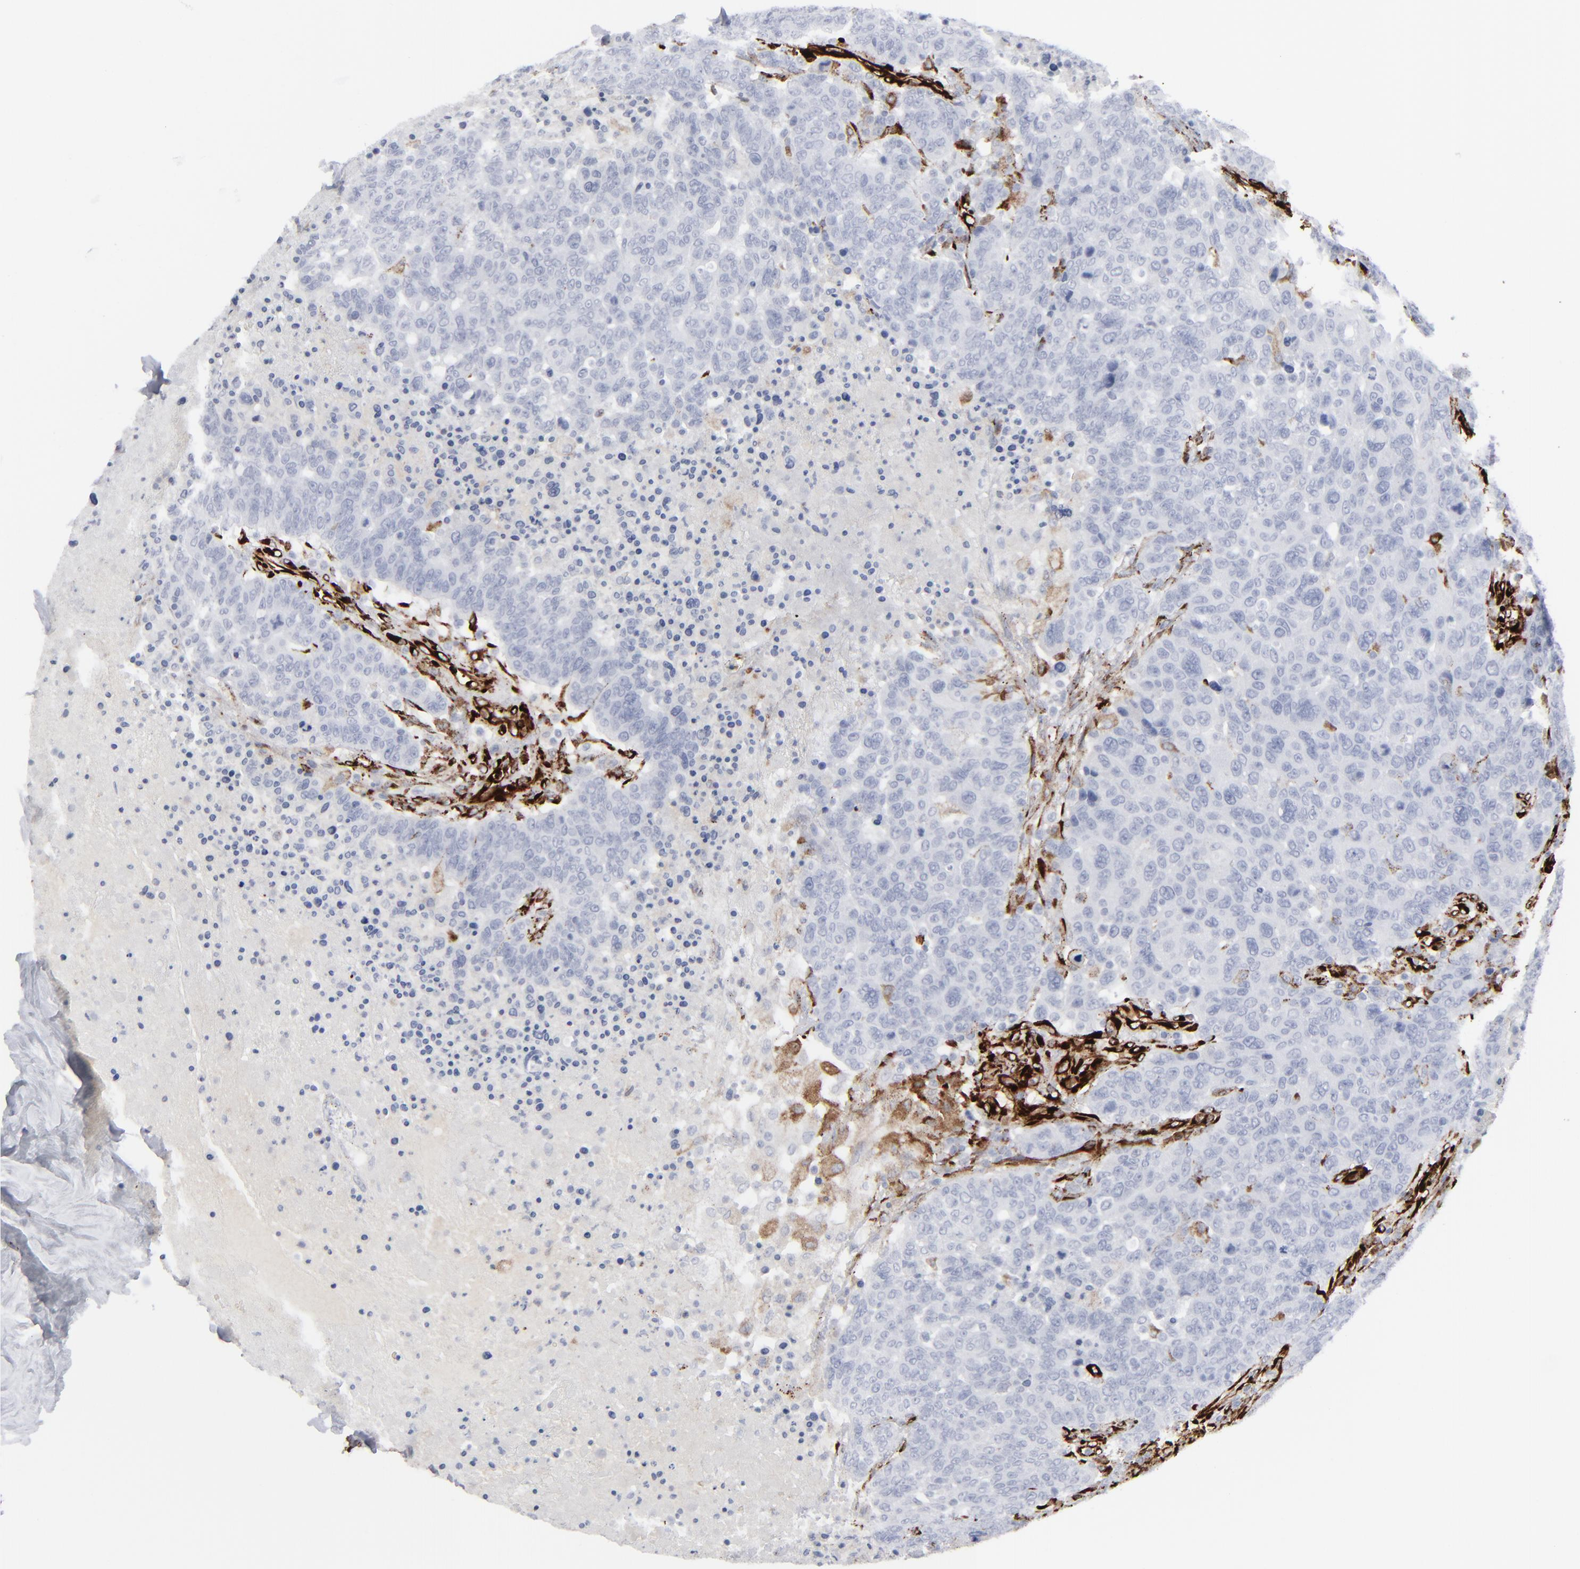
{"staining": {"intensity": "negative", "quantity": "none", "location": "none"}, "tissue": "breast cancer", "cell_type": "Tumor cells", "image_type": "cancer", "snomed": [{"axis": "morphology", "description": "Duct carcinoma"}, {"axis": "topography", "description": "Breast"}], "caption": "The immunohistochemistry (IHC) micrograph has no significant positivity in tumor cells of infiltrating ductal carcinoma (breast) tissue. Nuclei are stained in blue.", "gene": "SPARC", "patient": {"sex": "female", "age": 37}}